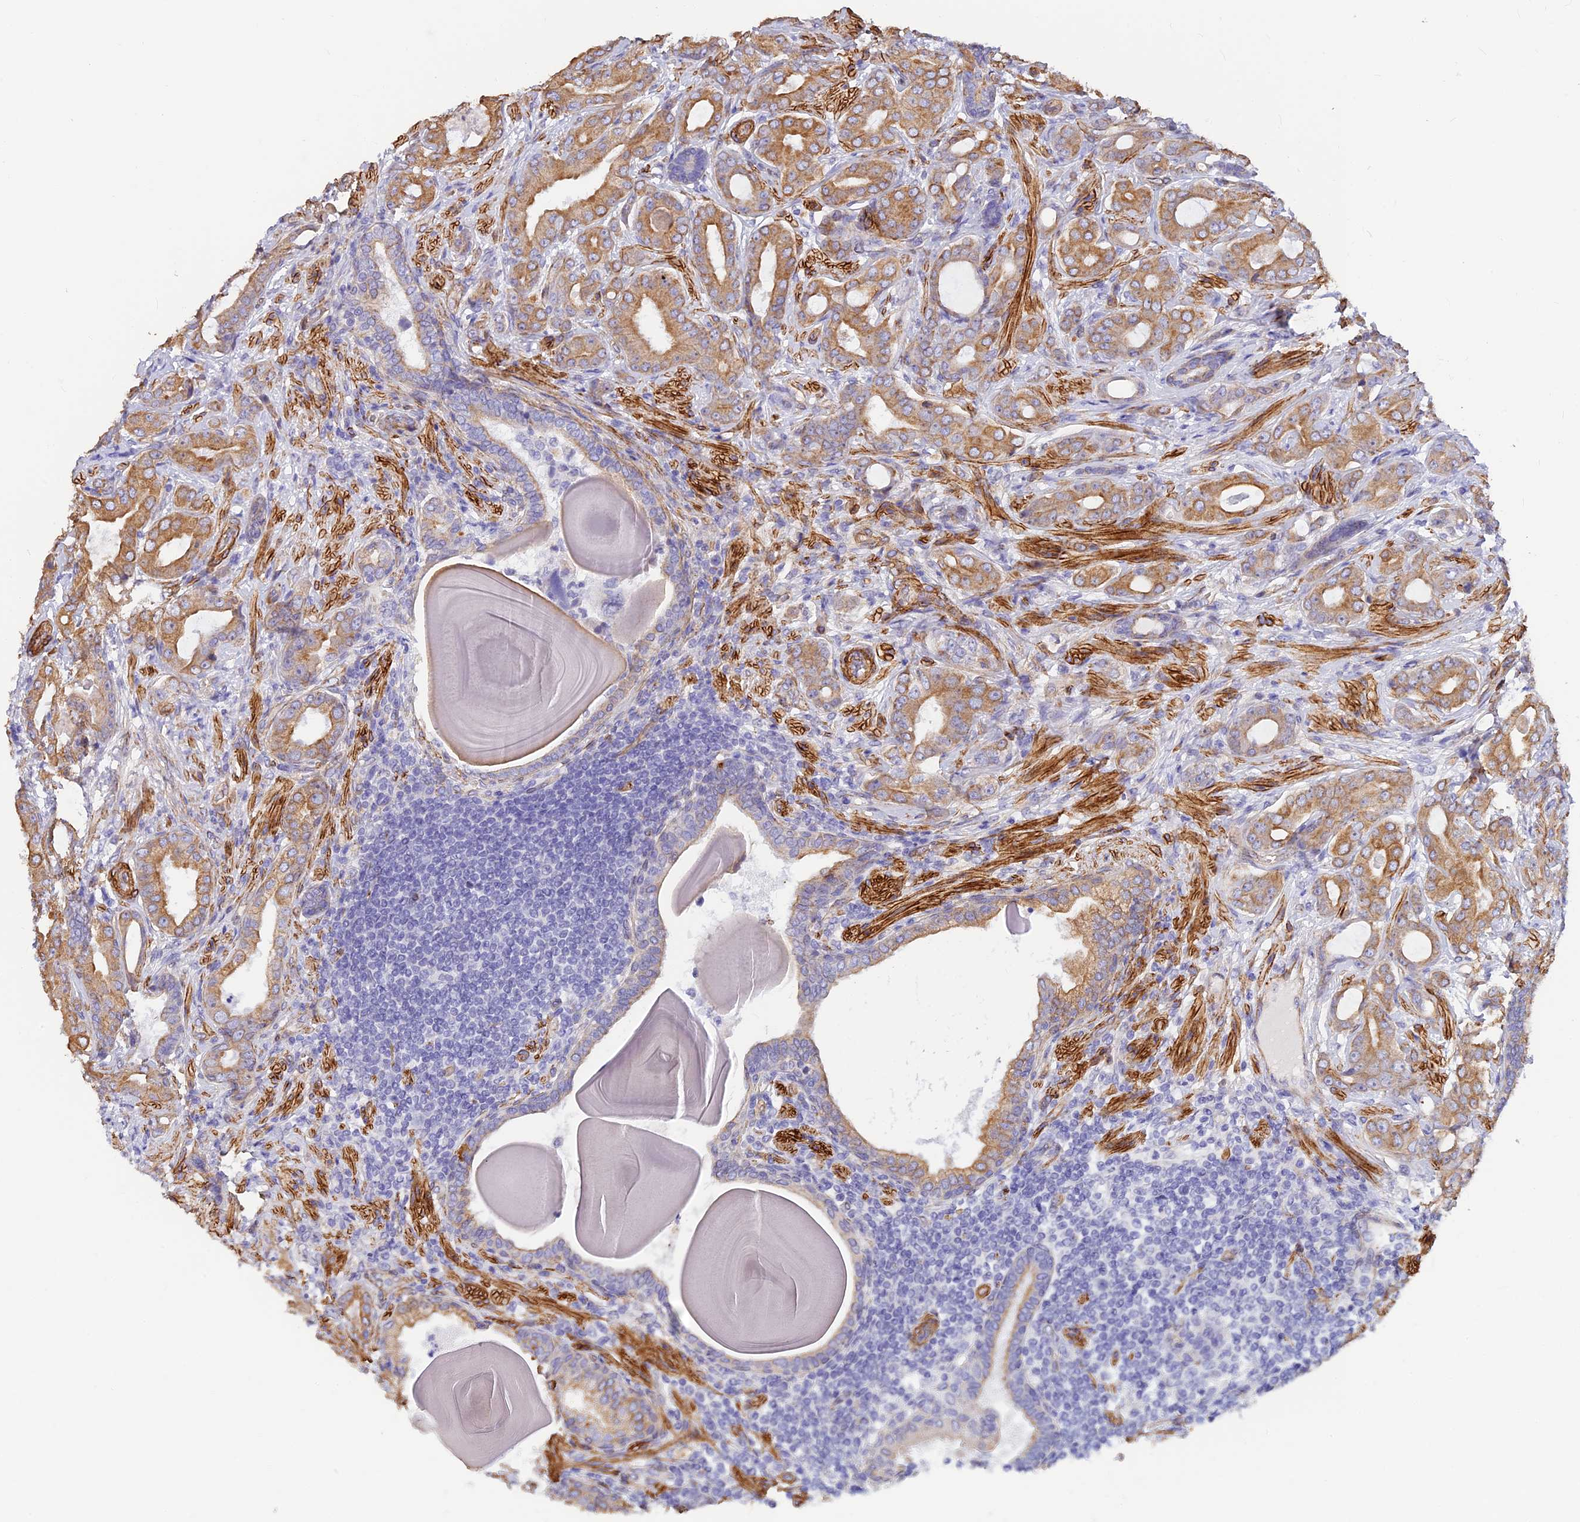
{"staining": {"intensity": "moderate", "quantity": ">75%", "location": "cytoplasmic/membranous"}, "tissue": "prostate cancer", "cell_type": "Tumor cells", "image_type": "cancer", "snomed": [{"axis": "morphology", "description": "Adenocarcinoma, Low grade"}, {"axis": "topography", "description": "Prostate"}], "caption": "This is an image of immunohistochemistry (IHC) staining of prostate cancer, which shows moderate staining in the cytoplasmic/membranous of tumor cells.", "gene": "ALDH1L2", "patient": {"sex": "male", "age": 57}}